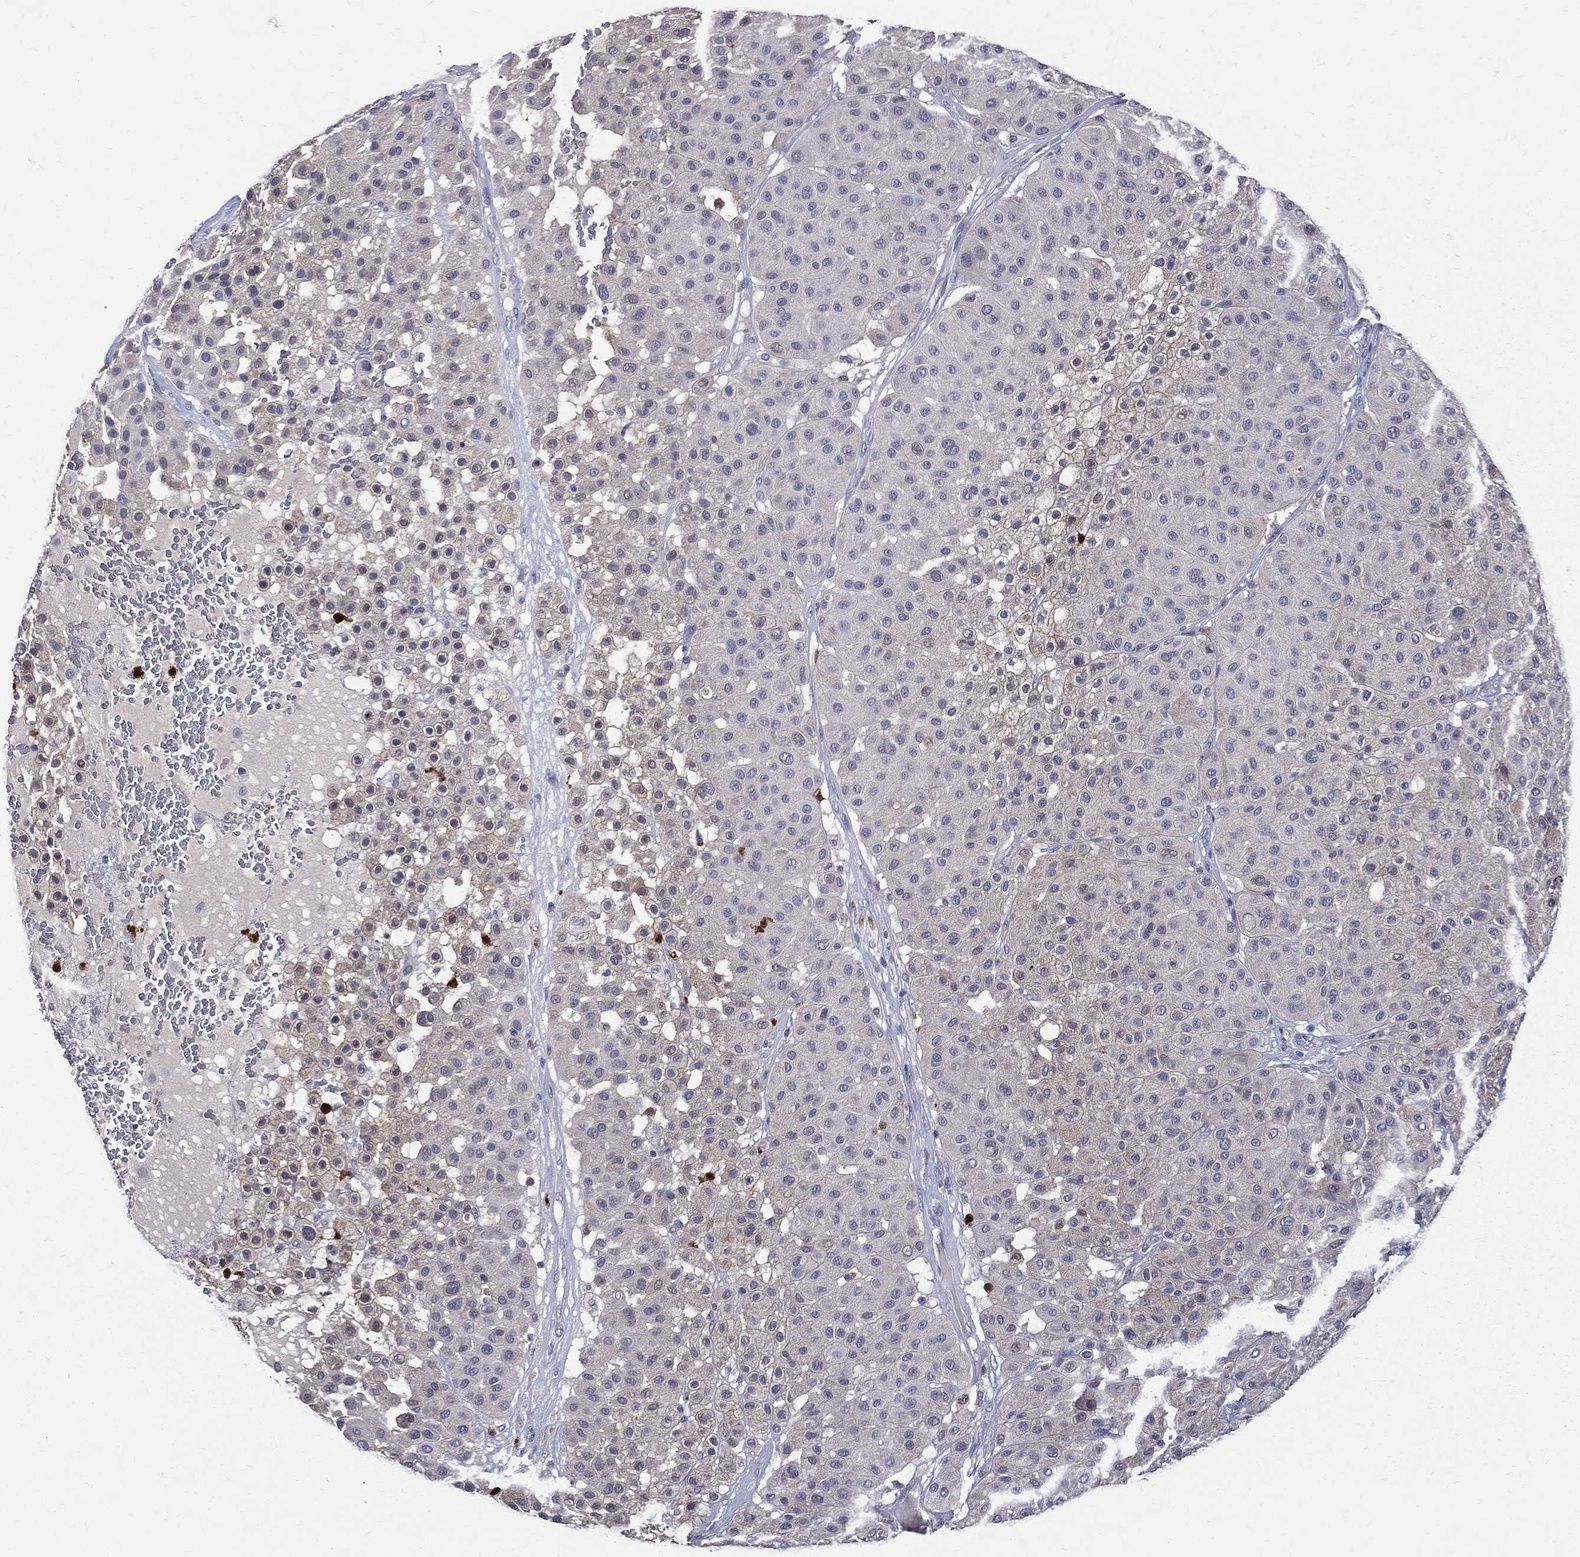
{"staining": {"intensity": "negative", "quantity": "none", "location": "none"}, "tissue": "melanoma", "cell_type": "Tumor cells", "image_type": "cancer", "snomed": [{"axis": "morphology", "description": "Malignant melanoma, Metastatic site"}, {"axis": "topography", "description": "Smooth muscle"}], "caption": "Melanoma stained for a protein using immunohistochemistry displays no positivity tumor cells.", "gene": "GPR171", "patient": {"sex": "male", "age": 41}}